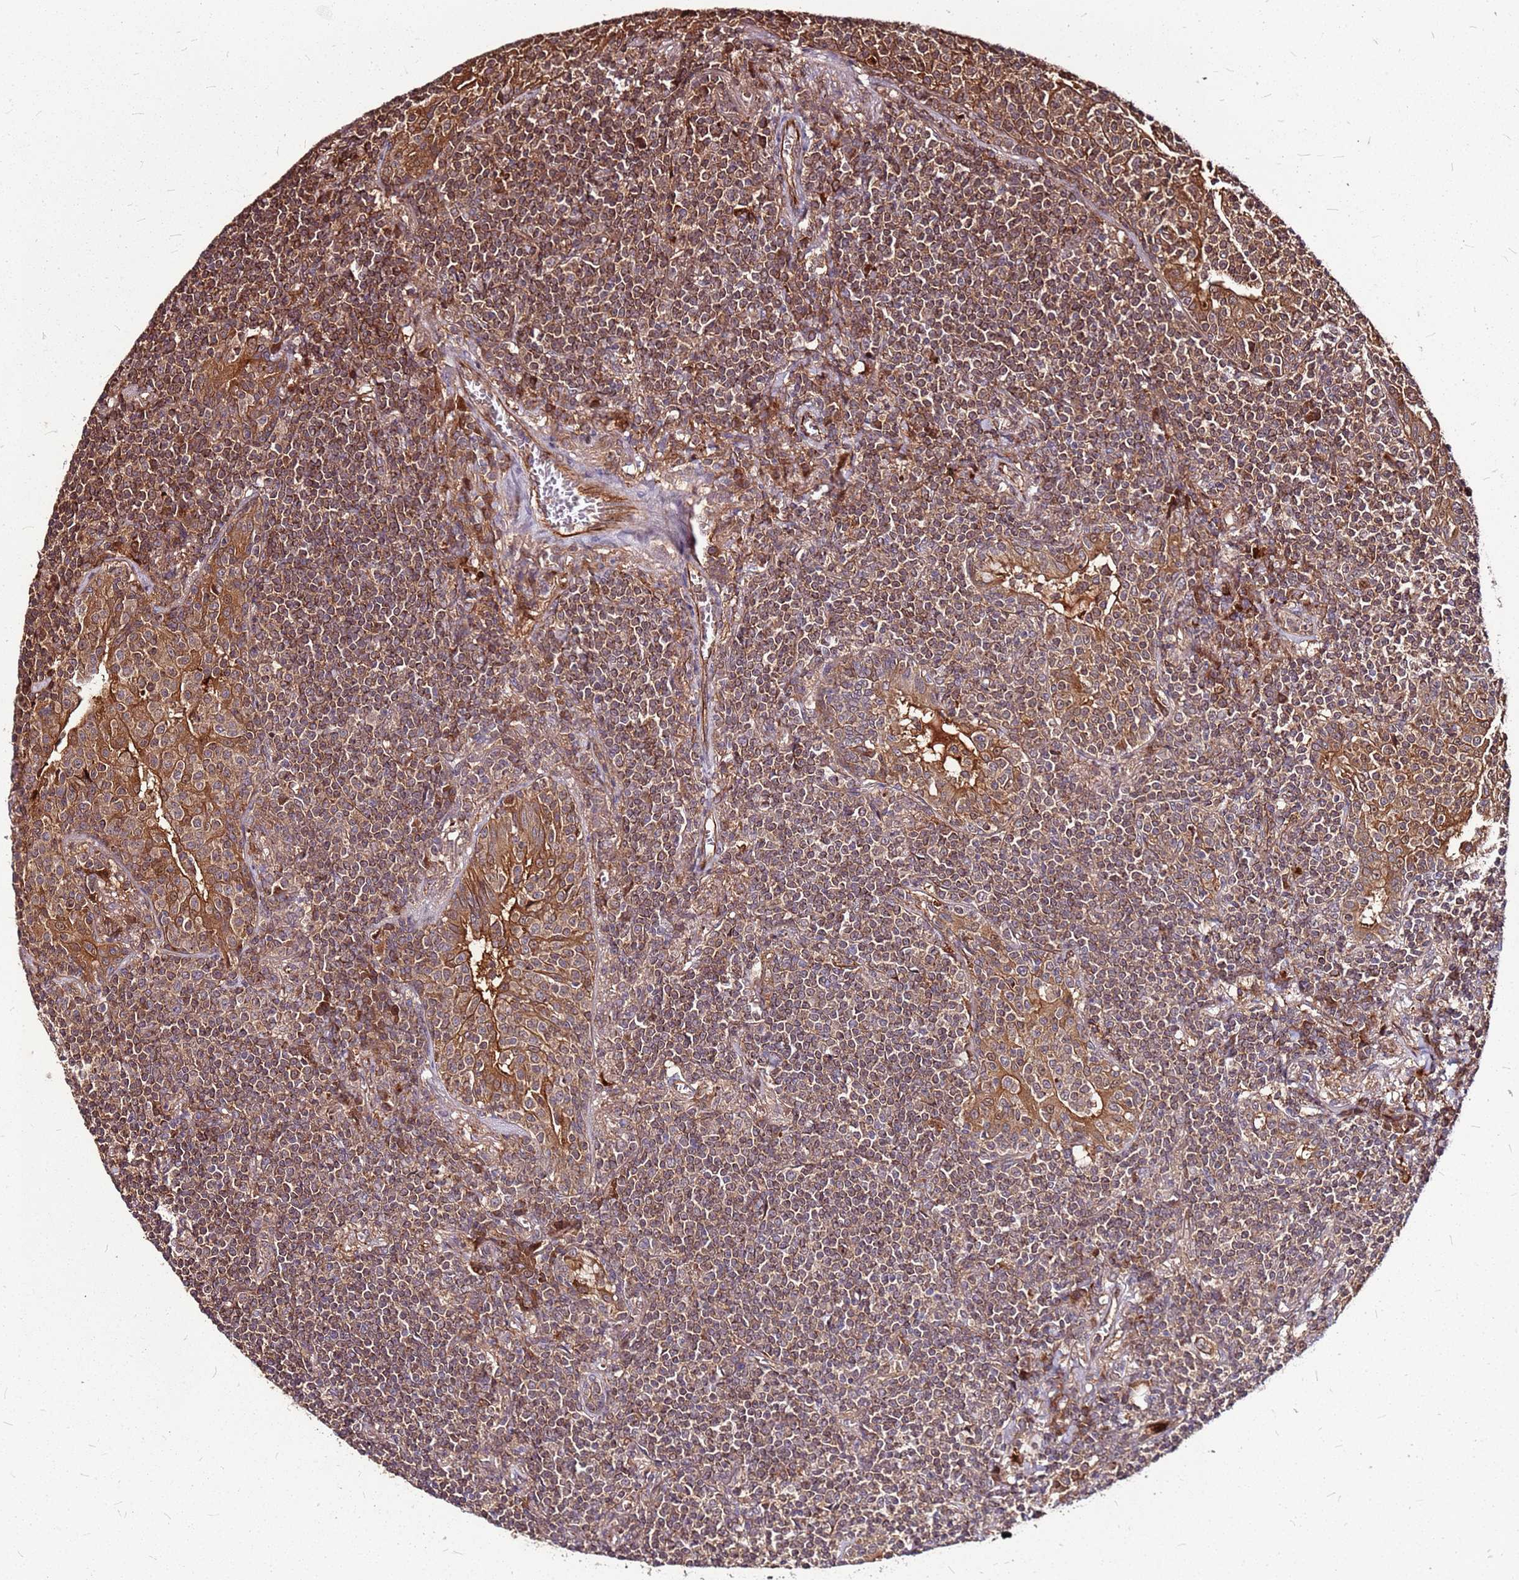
{"staining": {"intensity": "moderate", "quantity": ">75%", "location": "cytoplasmic/membranous"}, "tissue": "lymphoma", "cell_type": "Tumor cells", "image_type": "cancer", "snomed": [{"axis": "morphology", "description": "Malignant lymphoma, non-Hodgkin's type, Low grade"}, {"axis": "topography", "description": "Lung"}], "caption": "Moderate cytoplasmic/membranous expression is appreciated in approximately >75% of tumor cells in malignant lymphoma, non-Hodgkin's type (low-grade).", "gene": "LYPLAL1", "patient": {"sex": "female", "age": 71}}